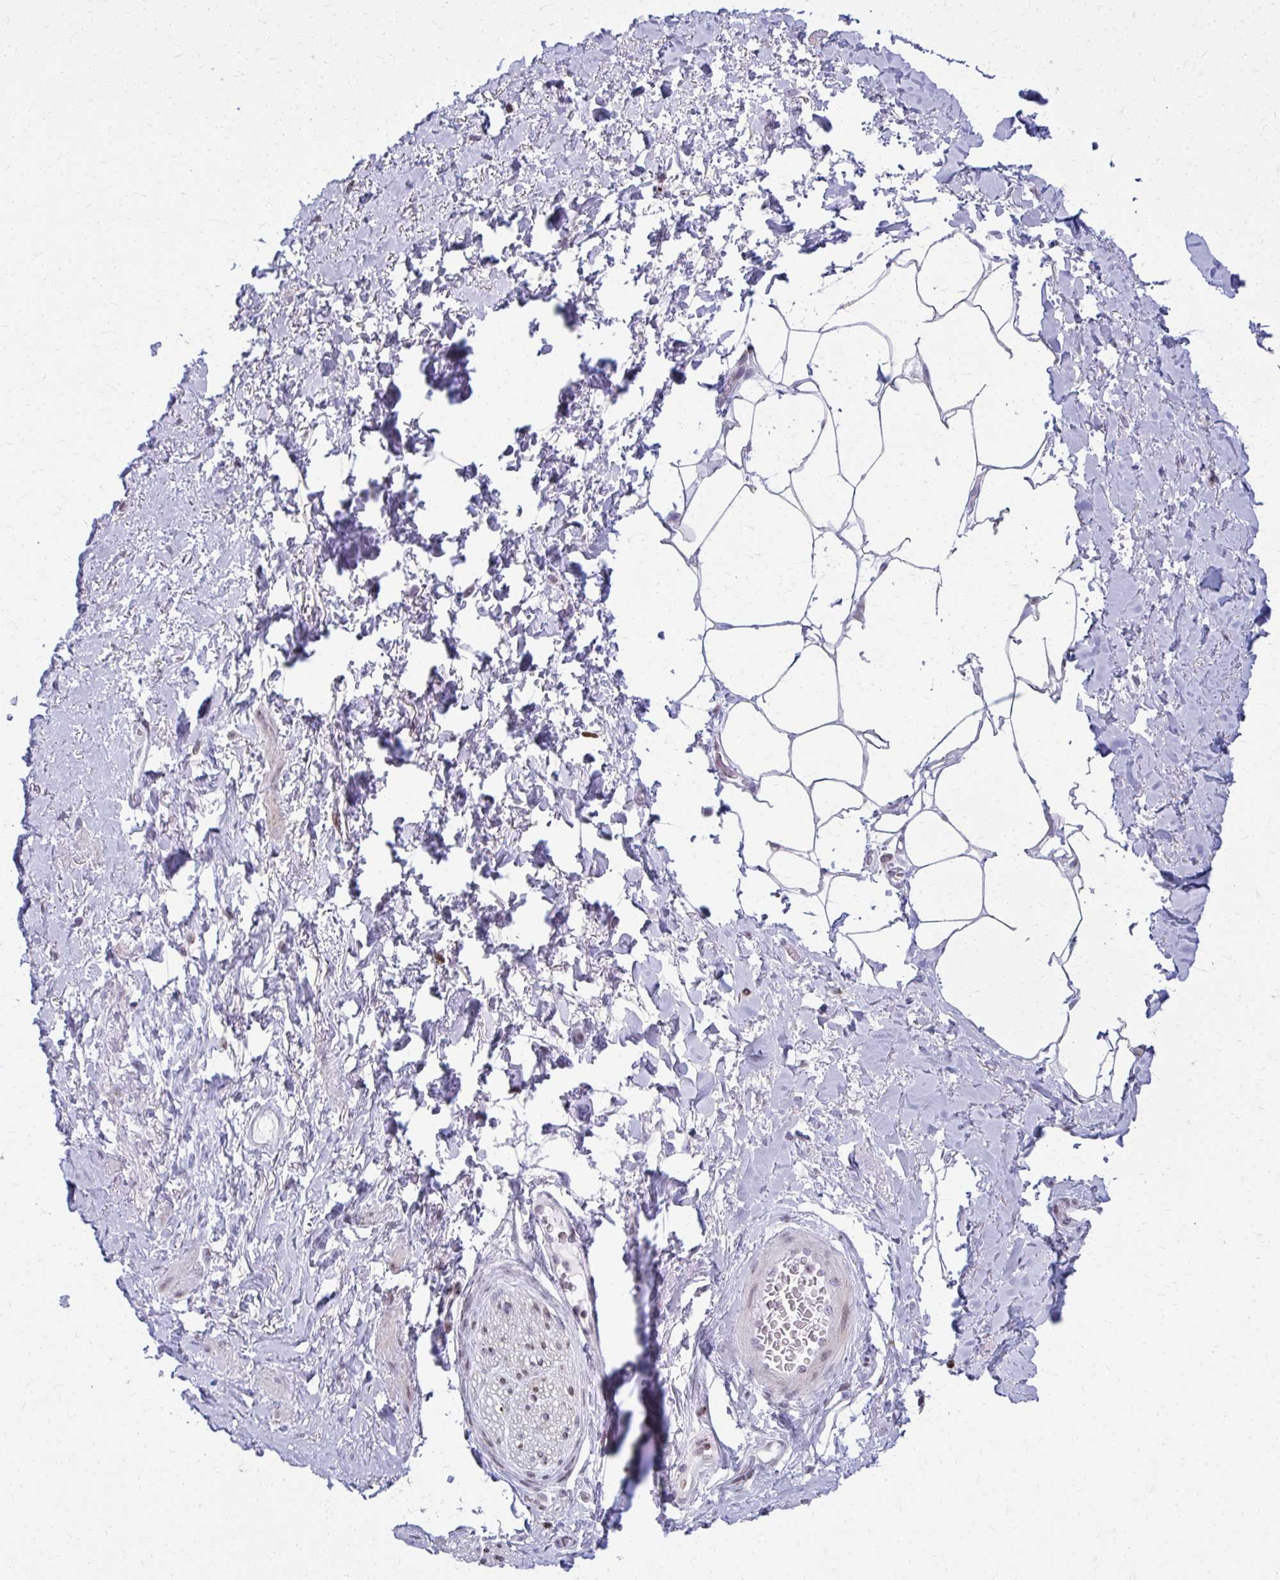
{"staining": {"intensity": "negative", "quantity": "none", "location": "none"}, "tissue": "adipose tissue", "cell_type": "Adipocytes", "image_type": "normal", "snomed": [{"axis": "morphology", "description": "Normal tissue, NOS"}, {"axis": "topography", "description": "Vagina"}, {"axis": "topography", "description": "Peripheral nerve tissue"}], "caption": "DAB immunohistochemical staining of normal adipose tissue exhibits no significant expression in adipocytes.", "gene": "AP5M1", "patient": {"sex": "female", "age": 71}}